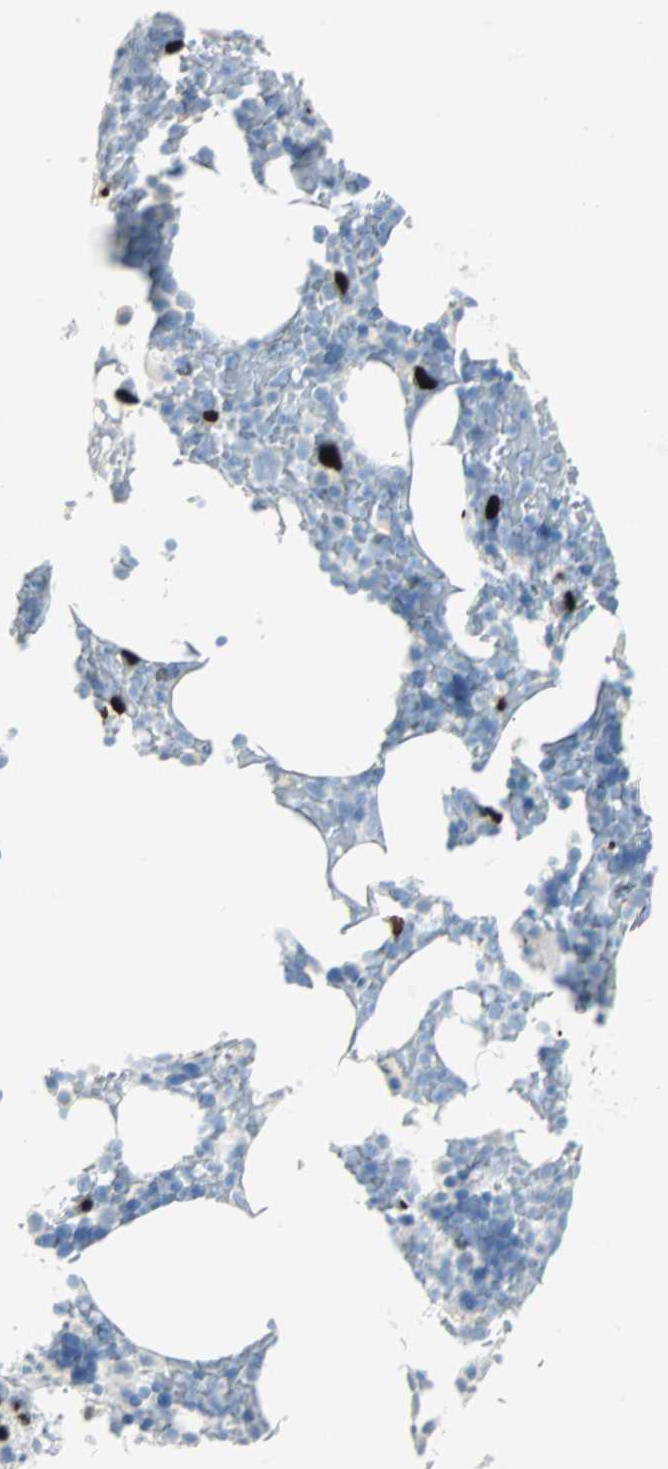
{"staining": {"intensity": "strong", "quantity": "<25%", "location": "nuclear"}, "tissue": "bone marrow", "cell_type": "Hematopoietic cells", "image_type": "normal", "snomed": [{"axis": "morphology", "description": "Normal tissue, NOS"}, {"axis": "topography", "description": "Bone marrow"}], "caption": "Bone marrow stained with a brown dye reveals strong nuclear positive positivity in about <25% of hematopoietic cells.", "gene": "IL33", "patient": {"sex": "female", "age": 66}}